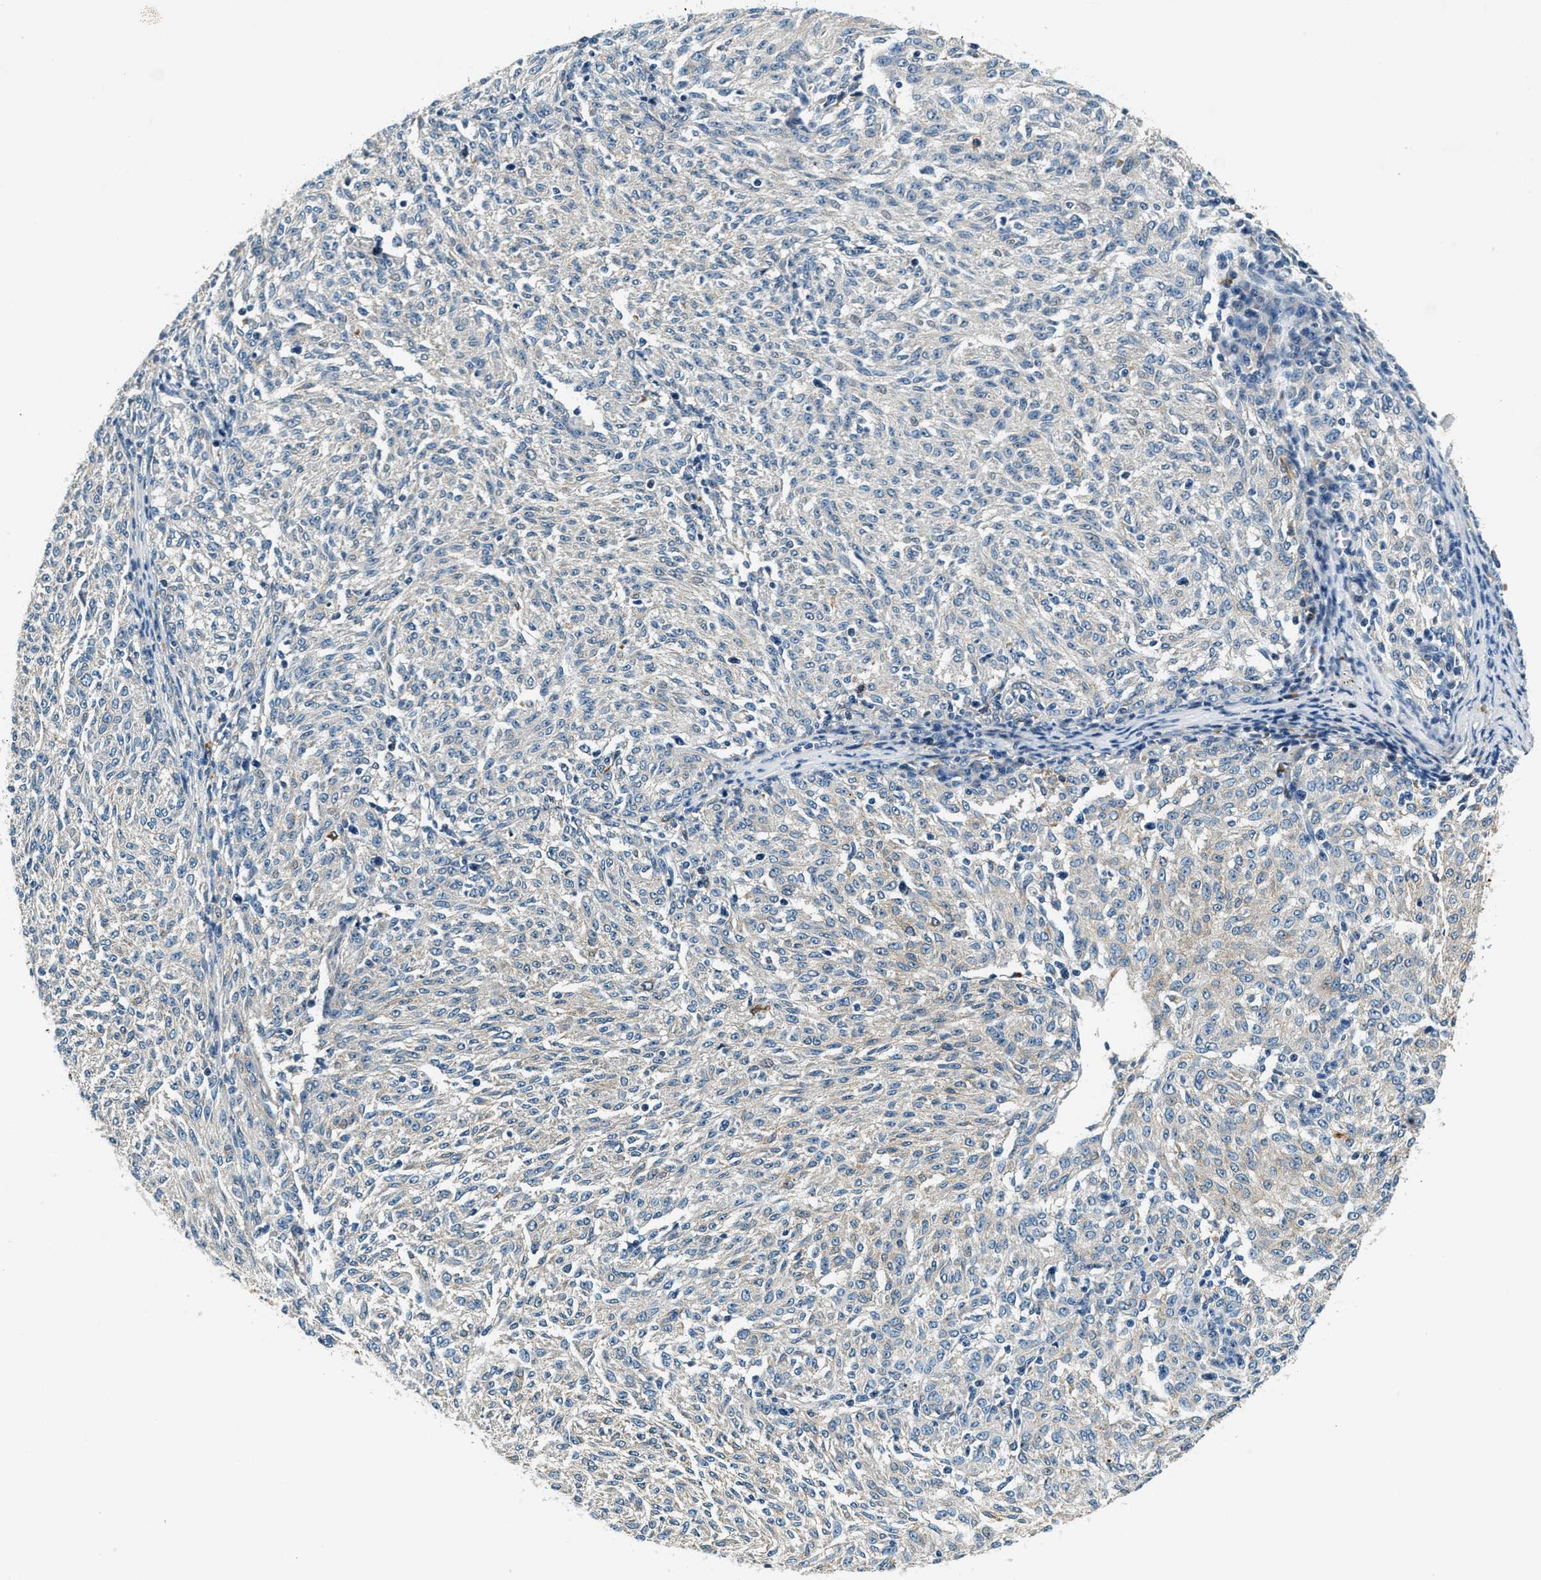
{"staining": {"intensity": "moderate", "quantity": "25%-75%", "location": "cytoplasmic/membranous"}, "tissue": "melanoma", "cell_type": "Tumor cells", "image_type": "cancer", "snomed": [{"axis": "morphology", "description": "Malignant melanoma, NOS"}, {"axis": "topography", "description": "Skin"}], "caption": "Human melanoma stained with a brown dye exhibits moderate cytoplasmic/membranous positive positivity in approximately 25%-75% of tumor cells.", "gene": "C2orf66", "patient": {"sex": "female", "age": 72}}